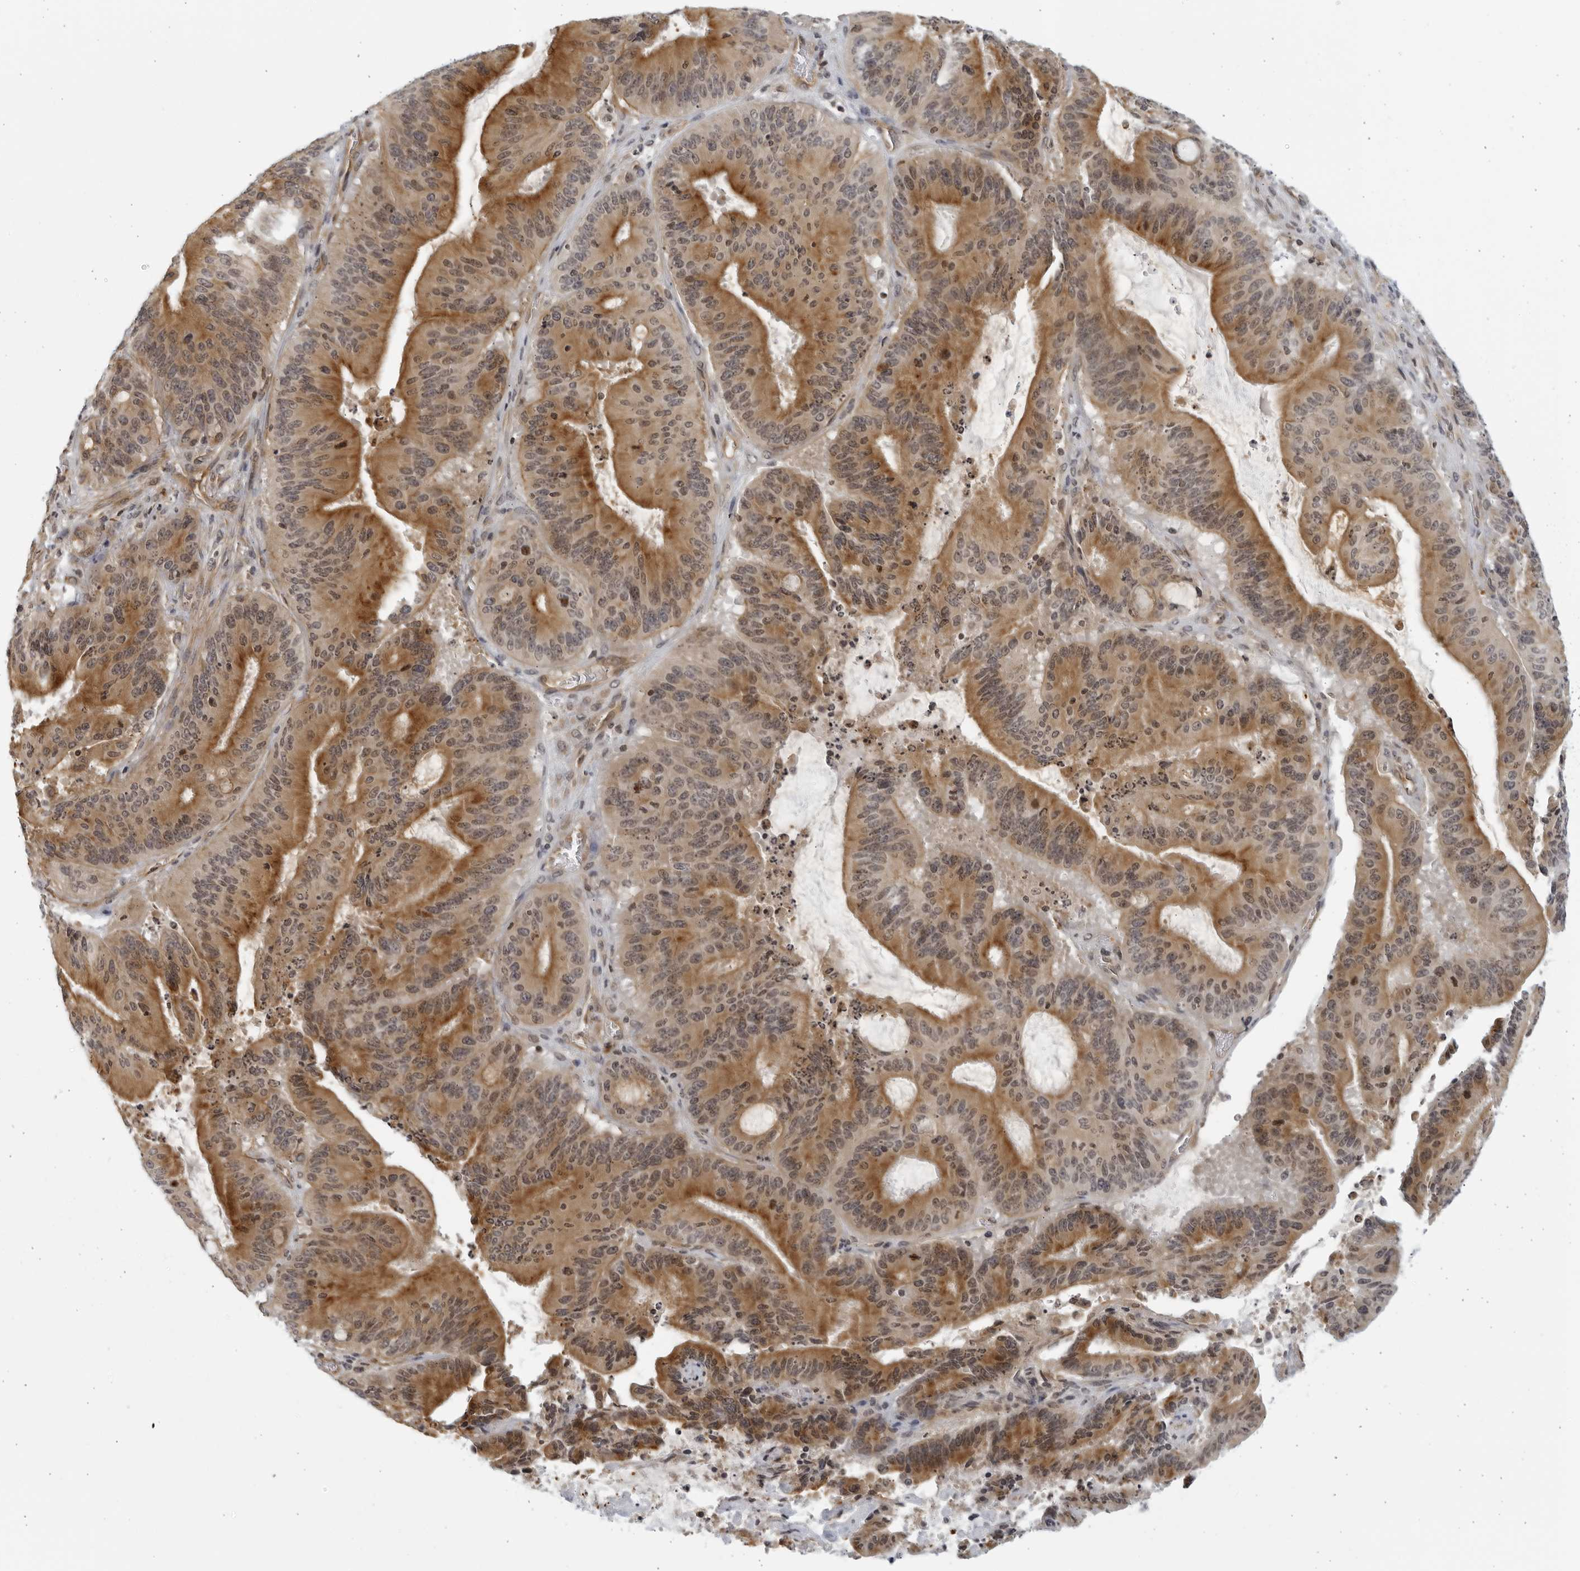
{"staining": {"intensity": "moderate", "quantity": ">75%", "location": "cytoplasmic/membranous"}, "tissue": "liver cancer", "cell_type": "Tumor cells", "image_type": "cancer", "snomed": [{"axis": "morphology", "description": "Normal tissue, NOS"}, {"axis": "morphology", "description": "Cholangiocarcinoma"}, {"axis": "topography", "description": "Liver"}, {"axis": "topography", "description": "Peripheral nerve tissue"}], "caption": "Liver cancer (cholangiocarcinoma) stained for a protein shows moderate cytoplasmic/membranous positivity in tumor cells. Nuclei are stained in blue.", "gene": "SERTAD4", "patient": {"sex": "female", "age": 73}}